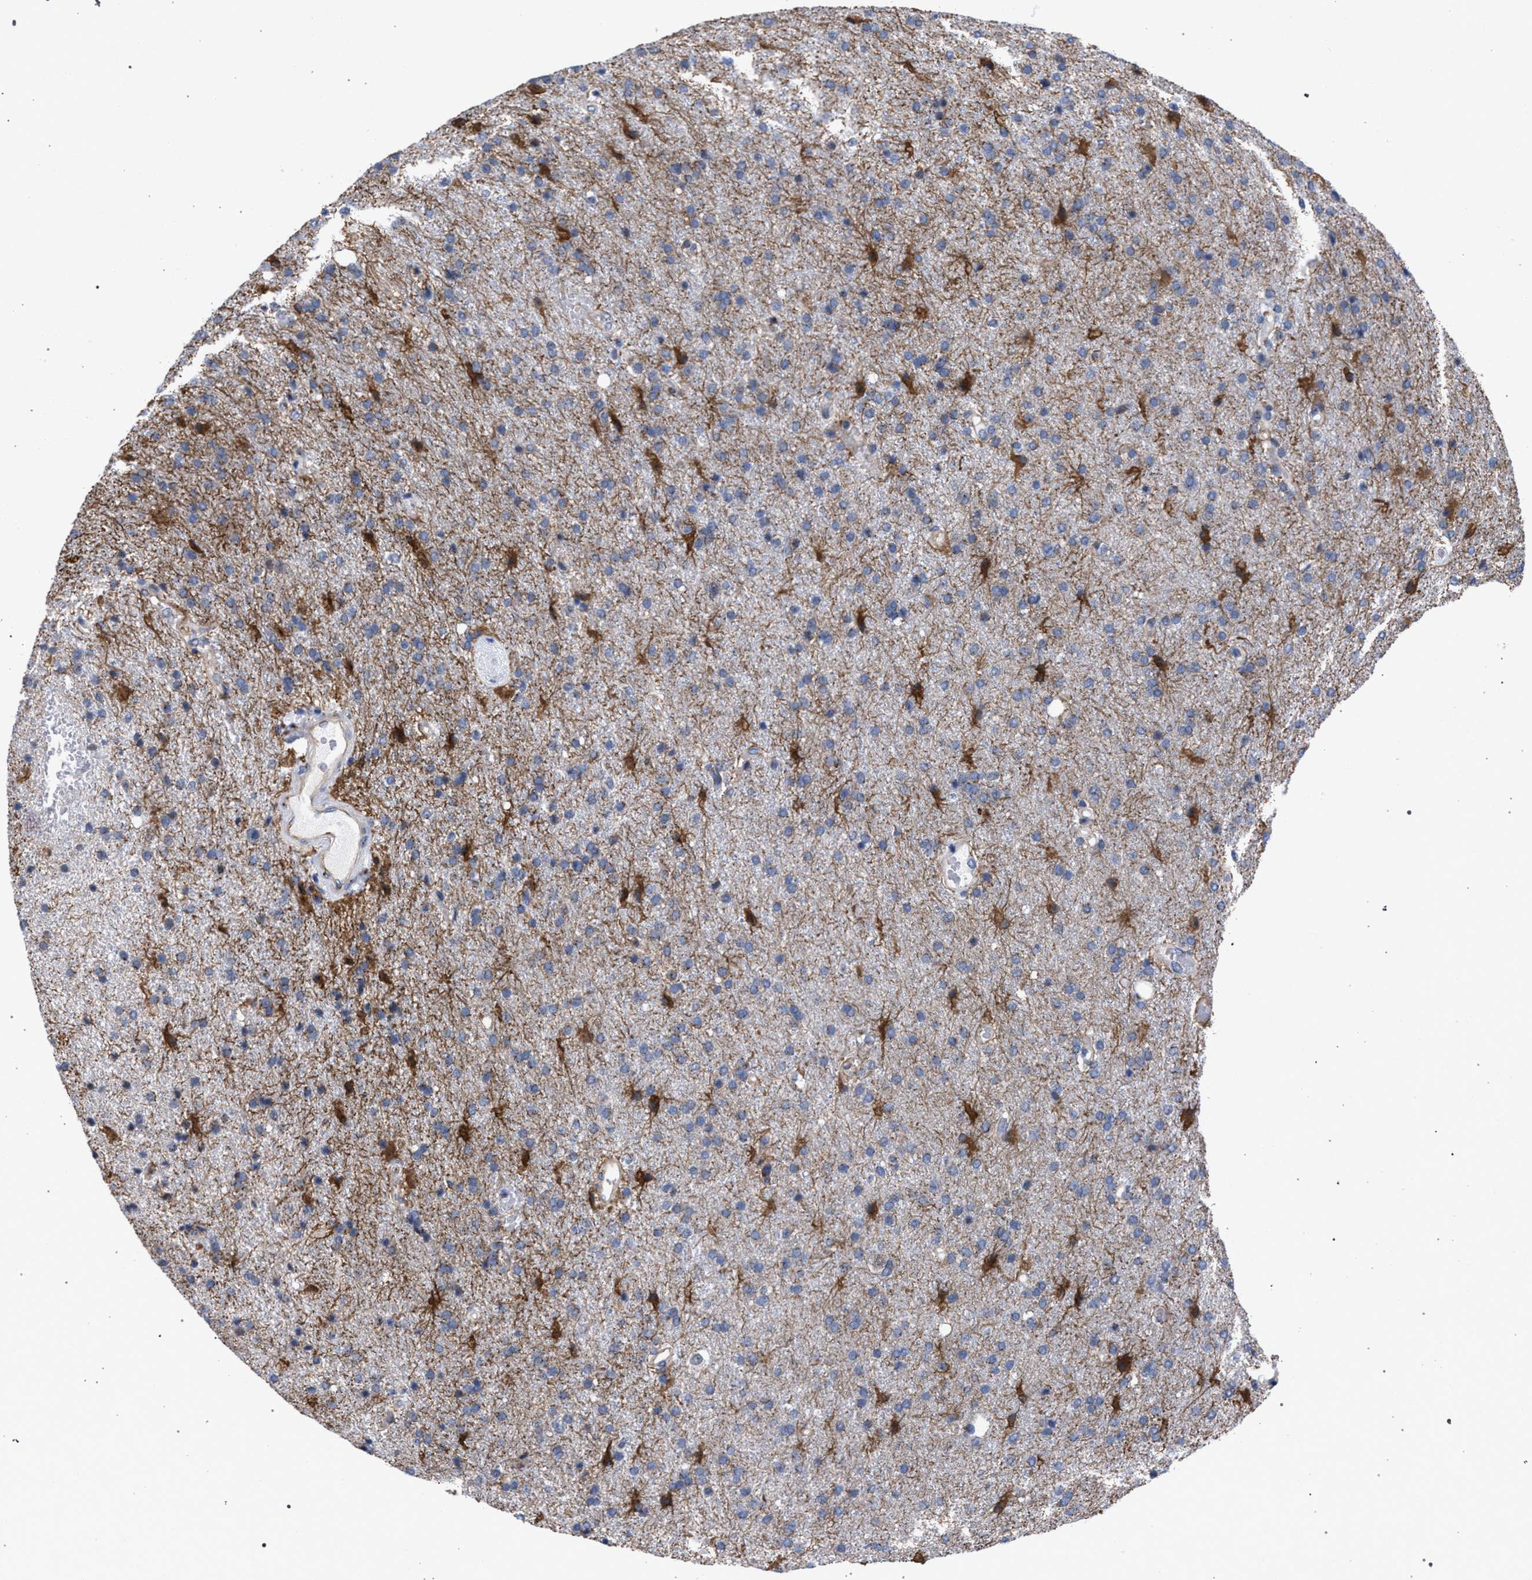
{"staining": {"intensity": "moderate", "quantity": "<25%", "location": "cytoplasmic/membranous"}, "tissue": "glioma", "cell_type": "Tumor cells", "image_type": "cancer", "snomed": [{"axis": "morphology", "description": "Glioma, malignant, High grade"}, {"axis": "topography", "description": "Brain"}], "caption": "Protein expression analysis of human malignant glioma (high-grade) reveals moderate cytoplasmic/membranous positivity in about <25% of tumor cells.", "gene": "GOLGA2", "patient": {"sex": "male", "age": 72}}